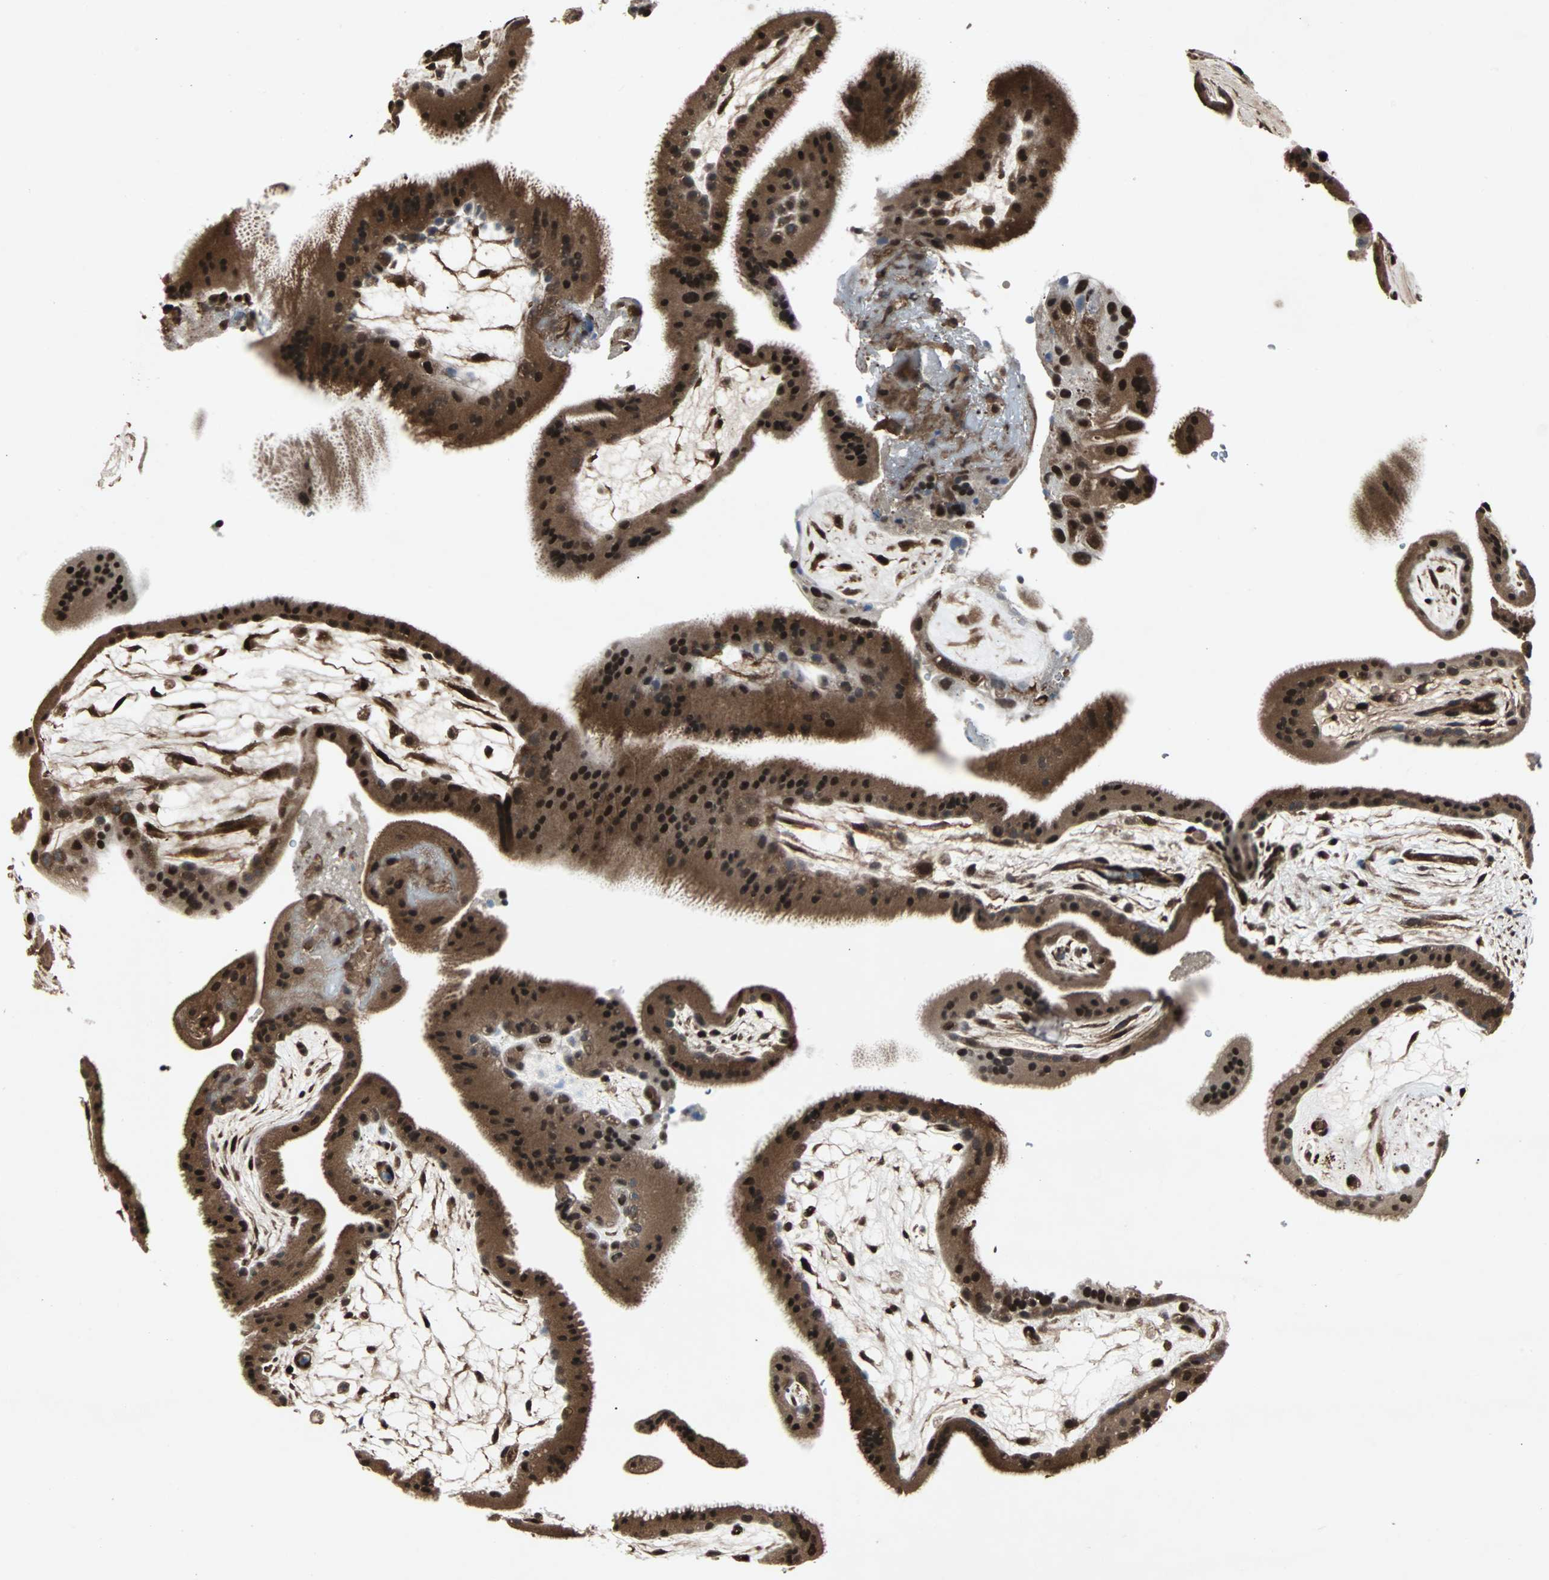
{"staining": {"intensity": "strong", "quantity": ">75%", "location": "cytoplasmic/membranous,nuclear"}, "tissue": "placenta", "cell_type": "Decidual cells", "image_type": "normal", "snomed": [{"axis": "morphology", "description": "Normal tissue, NOS"}, {"axis": "topography", "description": "Placenta"}], "caption": "Immunohistochemical staining of unremarkable placenta reveals strong cytoplasmic/membranous,nuclear protein expression in about >75% of decidual cells.", "gene": "ACLY", "patient": {"sex": "female", "age": 19}}